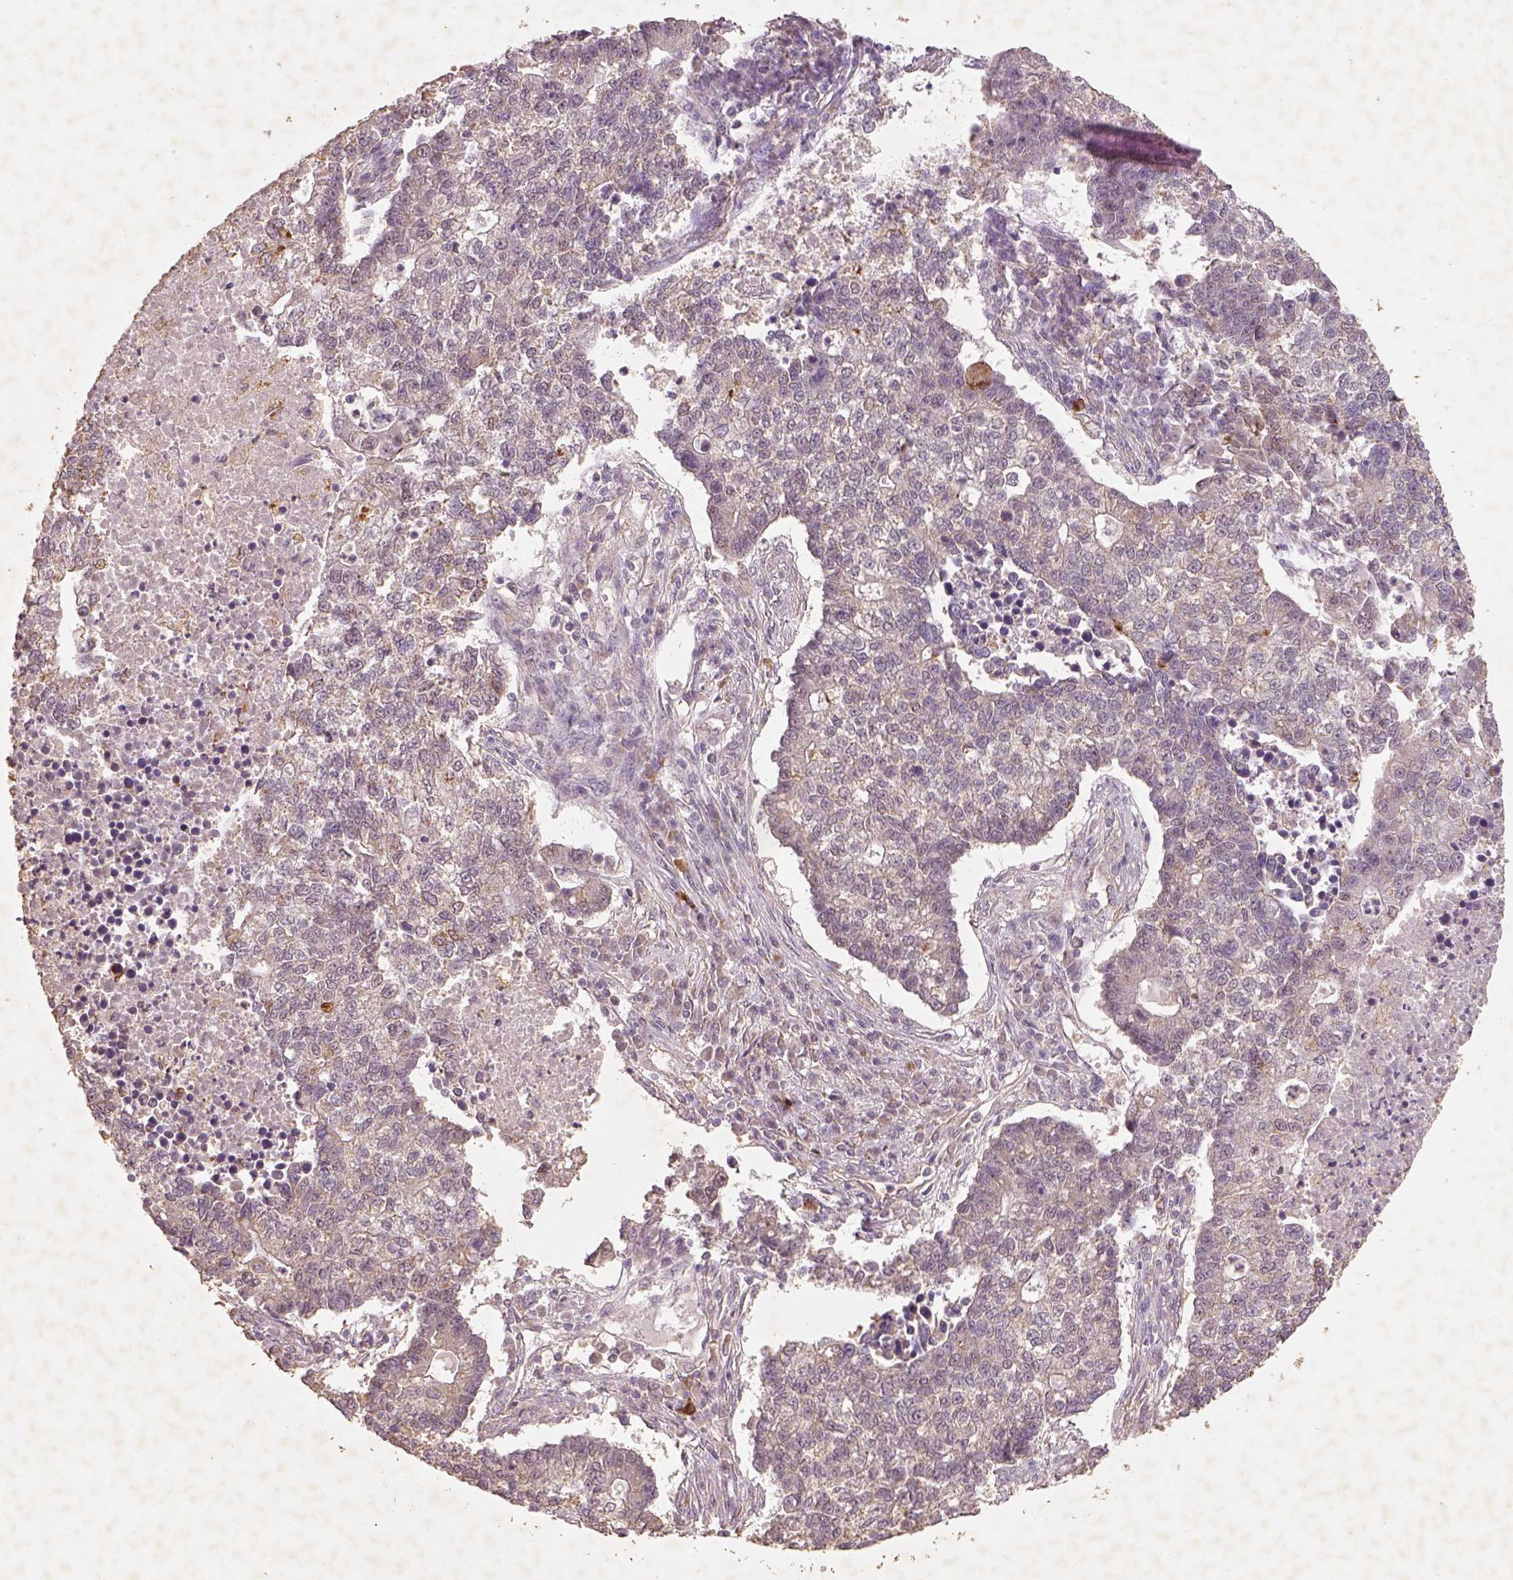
{"staining": {"intensity": "weak", "quantity": "<25%", "location": "cytoplasmic/membranous"}, "tissue": "lung cancer", "cell_type": "Tumor cells", "image_type": "cancer", "snomed": [{"axis": "morphology", "description": "Adenocarcinoma, NOS"}, {"axis": "topography", "description": "Lung"}], "caption": "High power microscopy histopathology image of an immunohistochemistry photomicrograph of lung adenocarcinoma, revealing no significant positivity in tumor cells.", "gene": "AP2B1", "patient": {"sex": "male", "age": 57}}